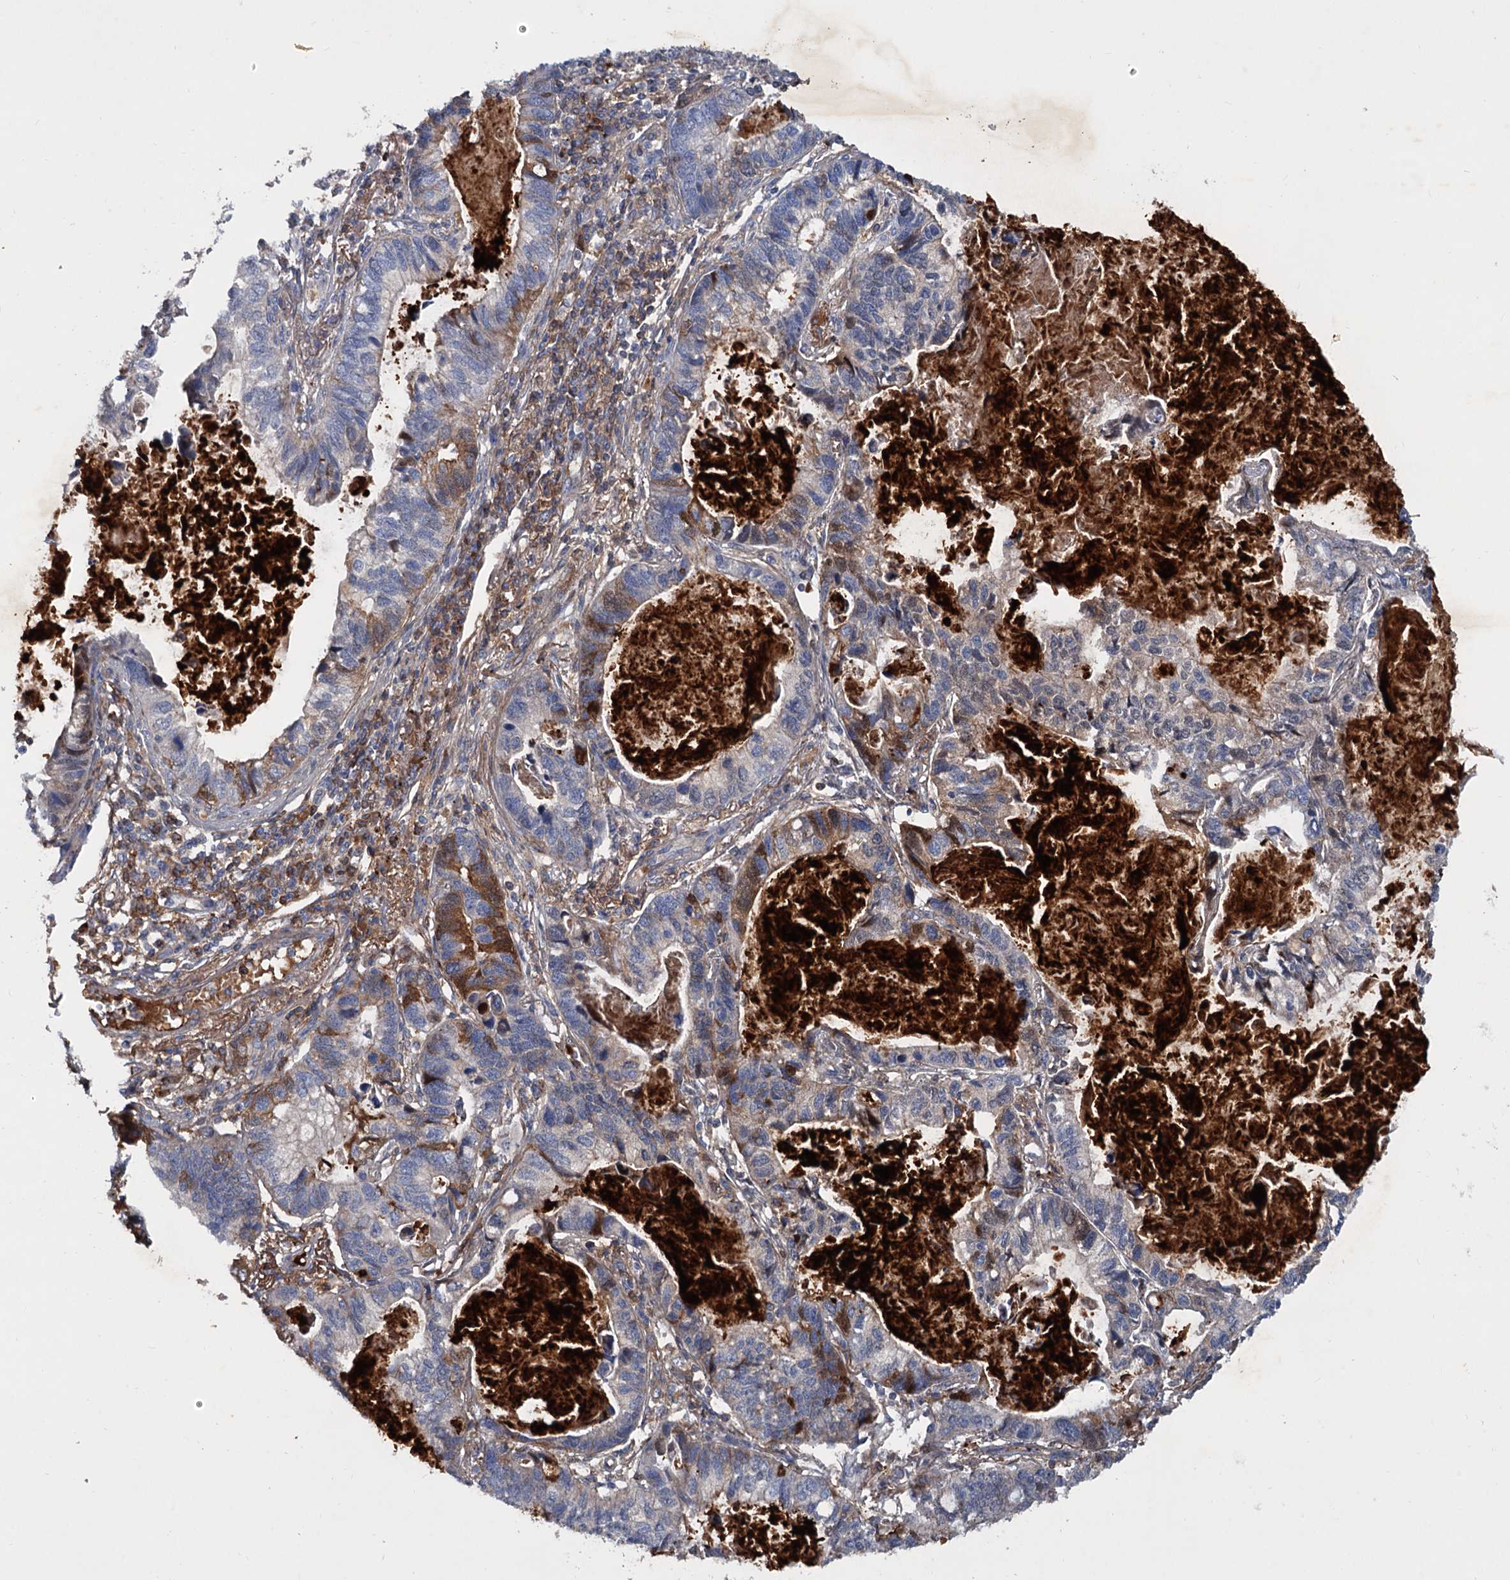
{"staining": {"intensity": "moderate", "quantity": "<25%", "location": "cytoplasmic/membranous"}, "tissue": "lung cancer", "cell_type": "Tumor cells", "image_type": "cancer", "snomed": [{"axis": "morphology", "description": "Adenocarcinoma, NOS"}, {"axis": "topography", "description": "Lung"}], "caption": "An IHC histopathology image of neoplastic tissue is shown. Protein staining in brown shows moderate cytoplasmic/membranous positivity in lung cancer within tumor cells. (Brightfield microscopy of DAB IHC at high magnification).", "gene": "CHRD", "patient": {"sex": "male", "age": 67}}